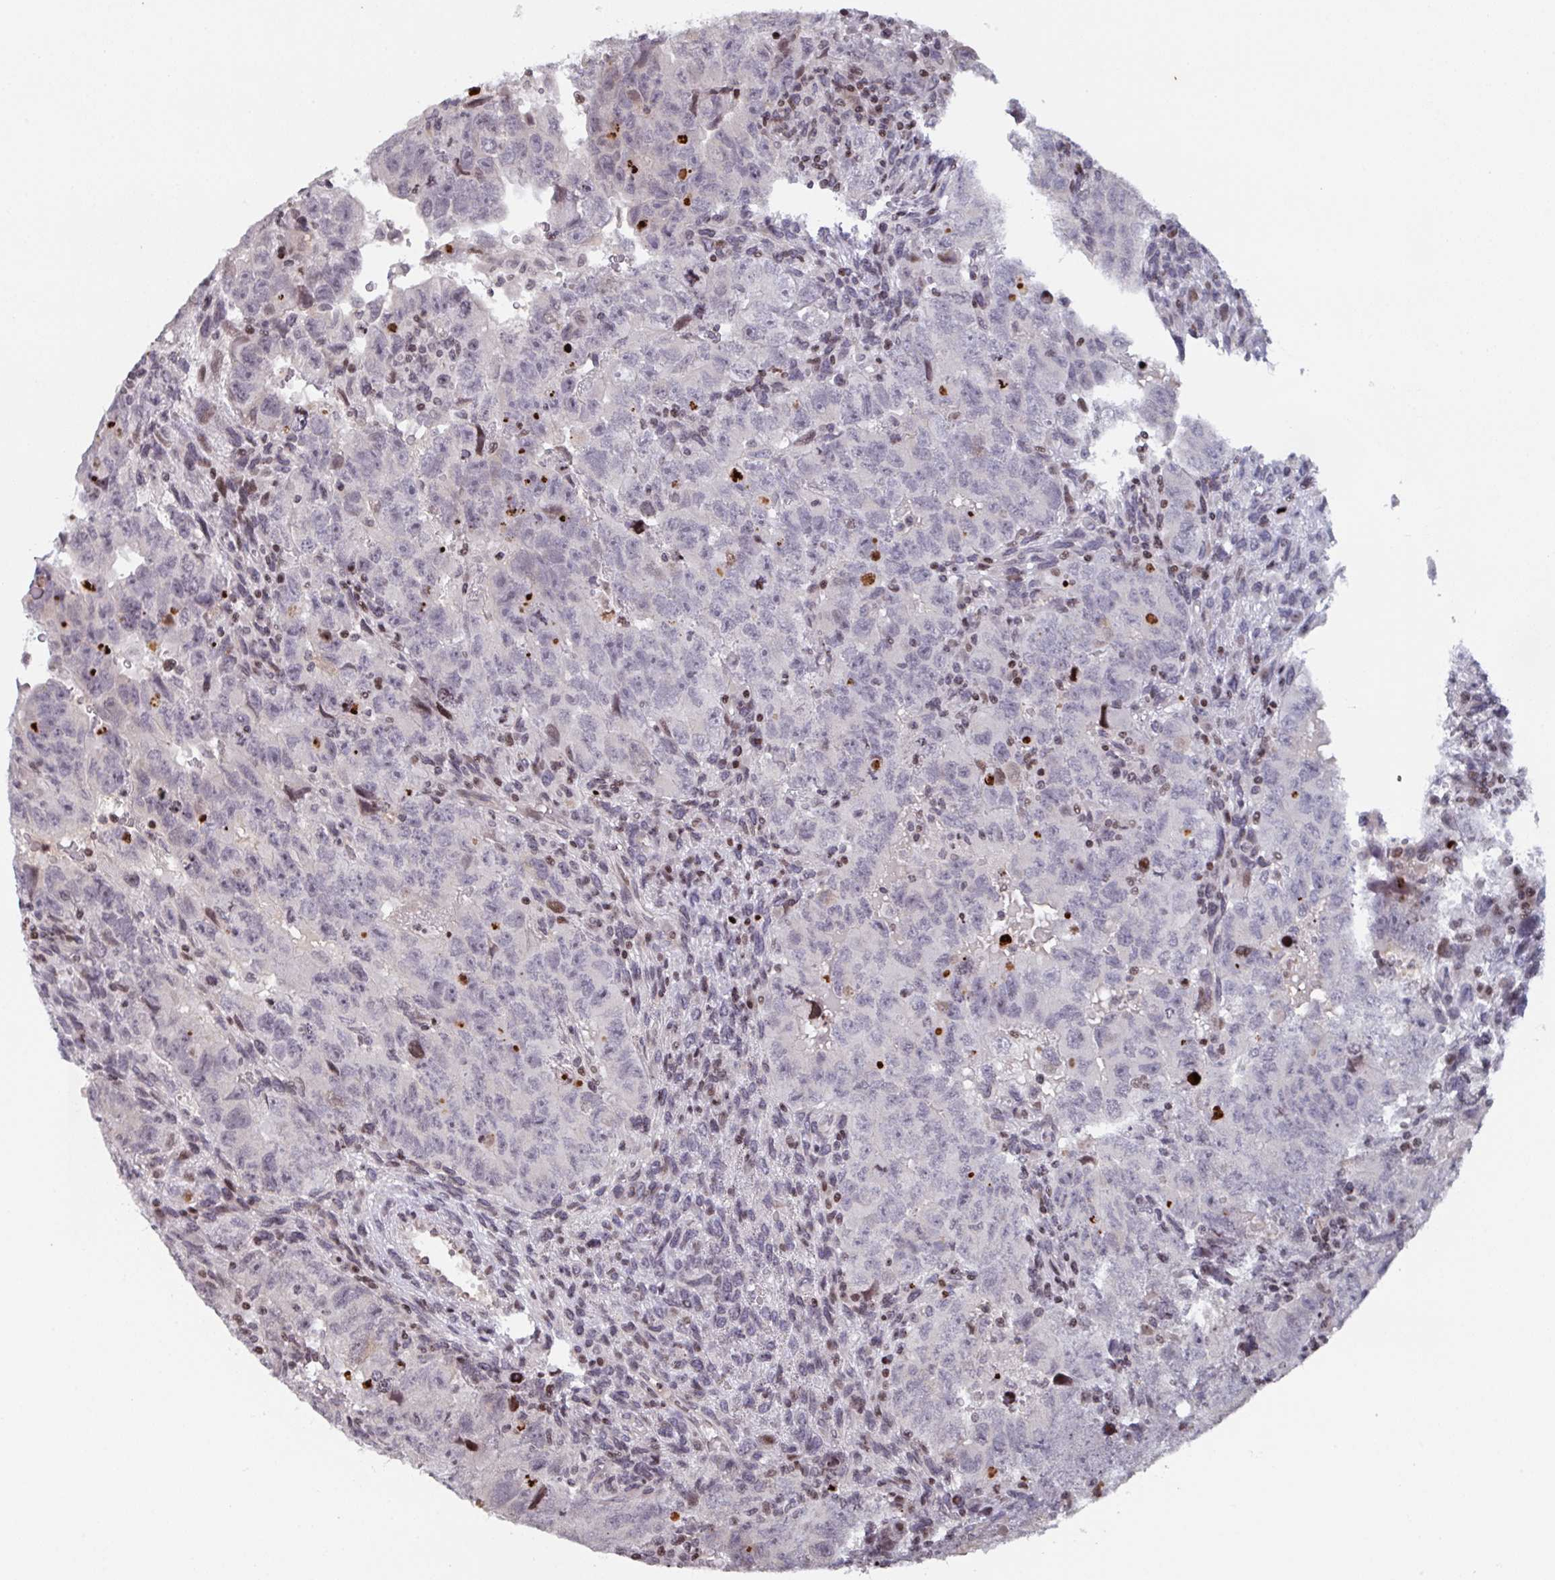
{"staining": {"intensity": "negative", "quantity": "none", "location": "none"}, "tissue": "testis cancer", "cell_type": "Tumor cells", "image_type": "cancer", "snomed": [{"axis": "morphology", "description": "Carcinoma, Embryonal, NOS"}, {"axis": "topography", "description": "Testis"}], "caption": "Immunohistochemistry photomicrograph of neoplastic tissue: embryonal carcinoma (testis) stained with DAB exhibits no significant protein positivity in tumor cells. (DAB (3,3'-diaminobenzidine) immunohistochemistry, high magnification).", "gene": "PCDHB8", "patient": {"sex": "male", "age": 24}}